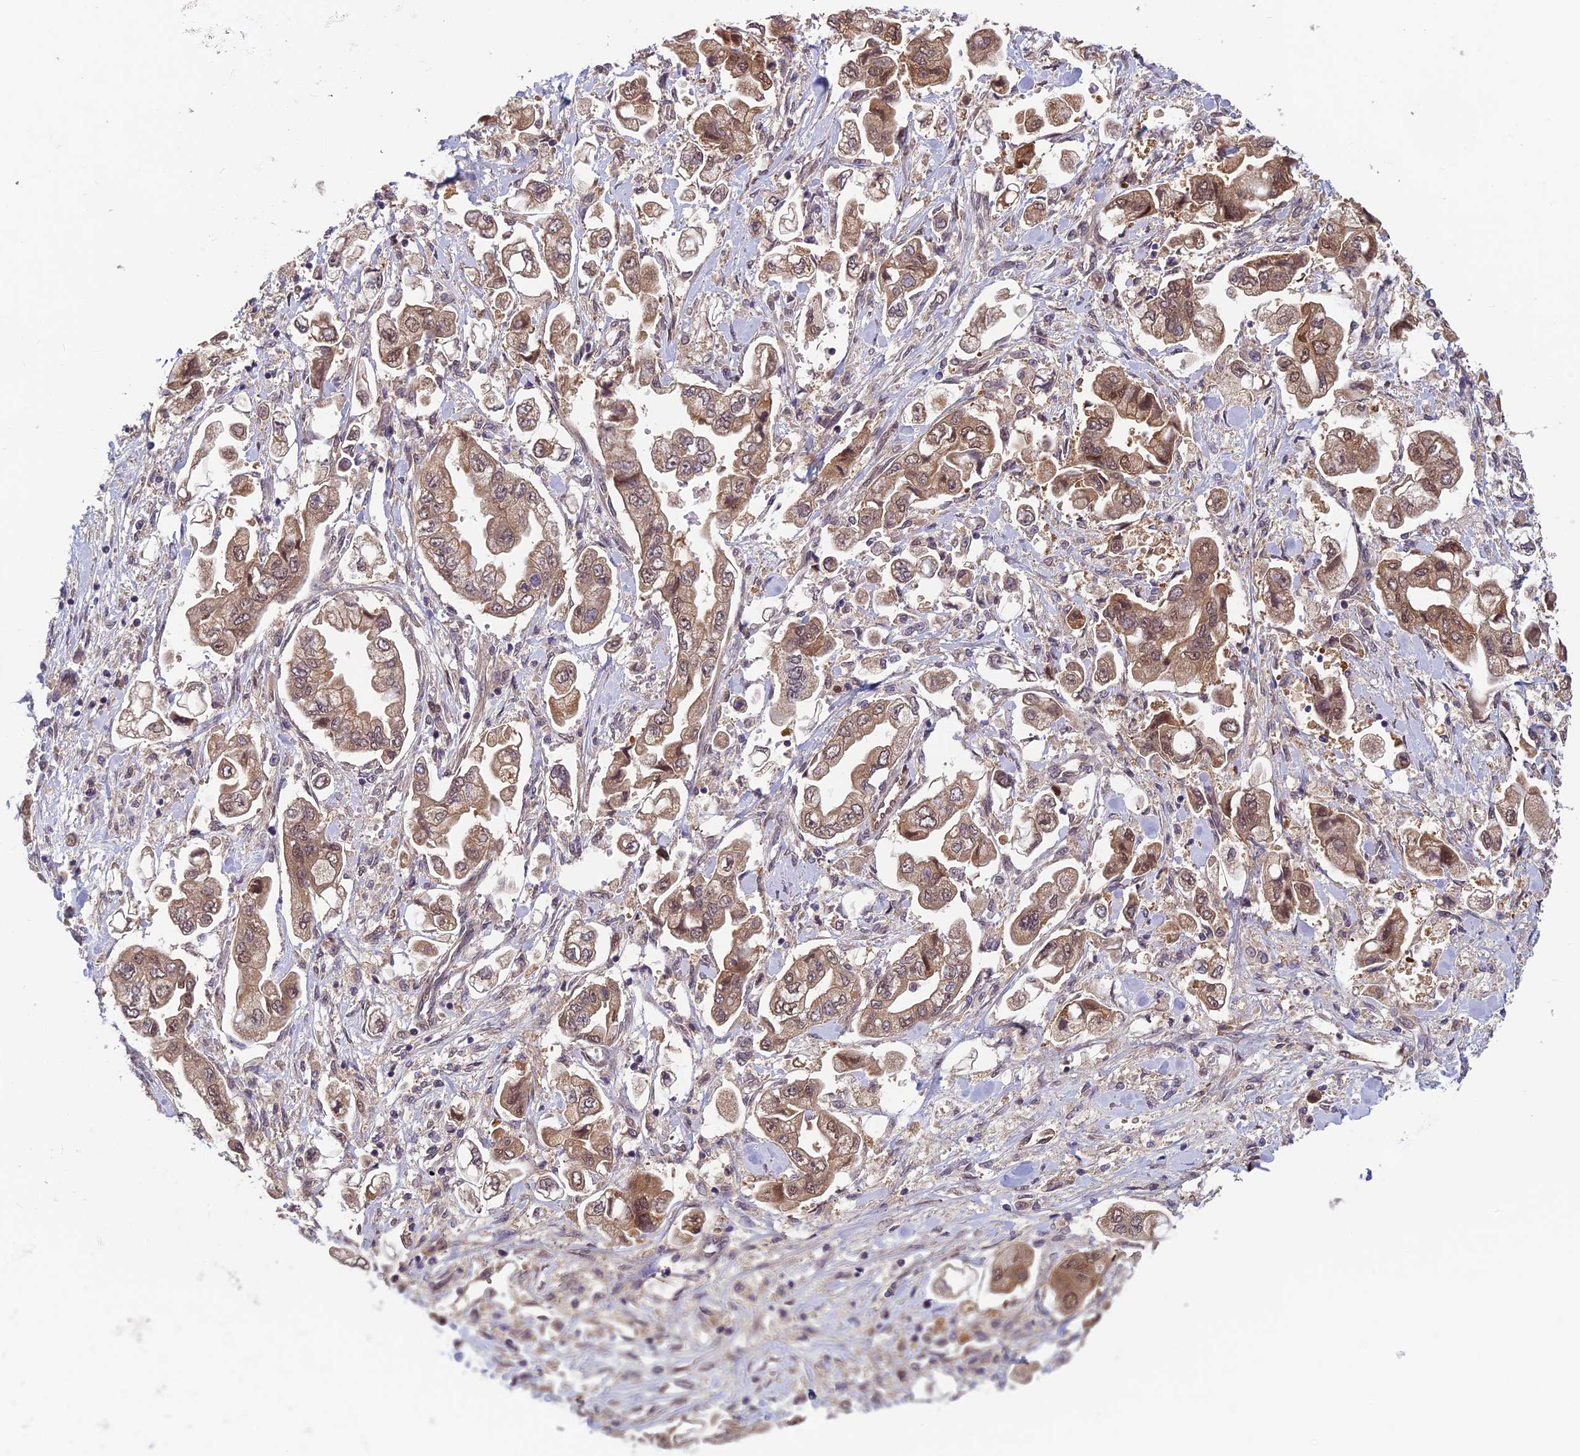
{"staining": {"intensity": "moderate", "quantity": ">75%", "location": "cytoplasmic/membranous,nuclear"}, "tissue": "stomach cancer", "cell_type": "Tumor cells", "image_type": "cancer", "snomed": [{"axis": "morphology", "description": "Adenocarcinoma, NOS"}, {"axis": "topography", "description": "Stomach"}], "caption": "An image of human stomach cancer (adenocarcinoma) stained for a protein reveals moderate cytoplasmic/membranous and nuclear brown staining in tumor cells. The protein of interest is shown in brown color, while the nuclei are stained blue.", "gene": "CCDC15", "patient": {"sex": "male", "age": 62}}